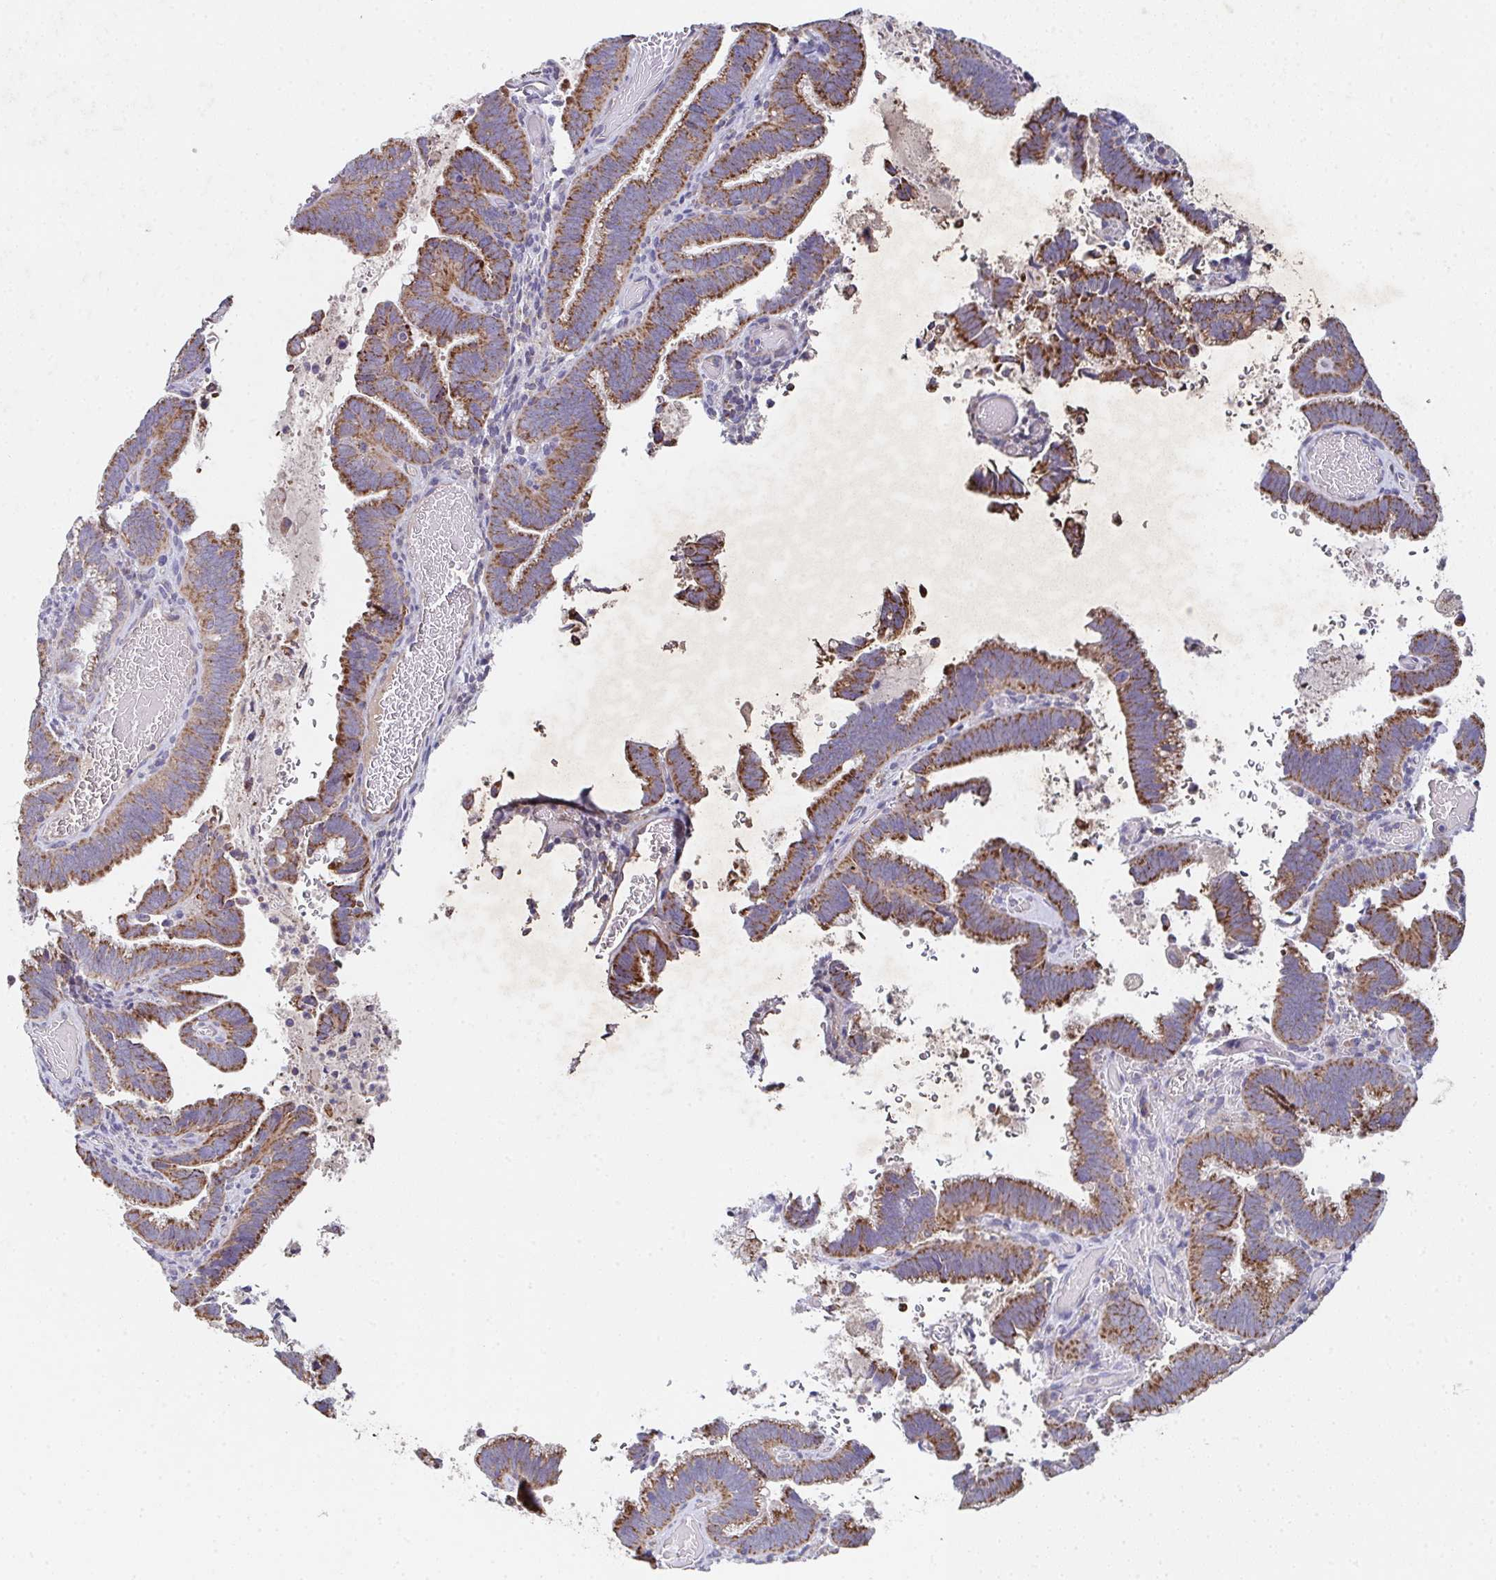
{"staining": {"intensity": "moderate", "quantity": ">75%", "location": "cytoplasmic/membranous"}, "tissue": "cervical cancer", "cell_type": "Tumor cells", "image_type": "cancer", "snomed": [{"axis": "morphology", "description": "Adenocarcinoma, NOS"}, {"axis": "topography", "description": "Cervix"}], "caption": "Immunohistochemical staining of cervical cancer (adenocarcinoma) displays moderate cytoplasmic/membranous protein positivity in about >75% of tumor cells. (brown staining indicates protein expression, while blue staining denotes nuclei).", "gene": "MT-ND3", "patient": {"sex": "female", "age": 61}}